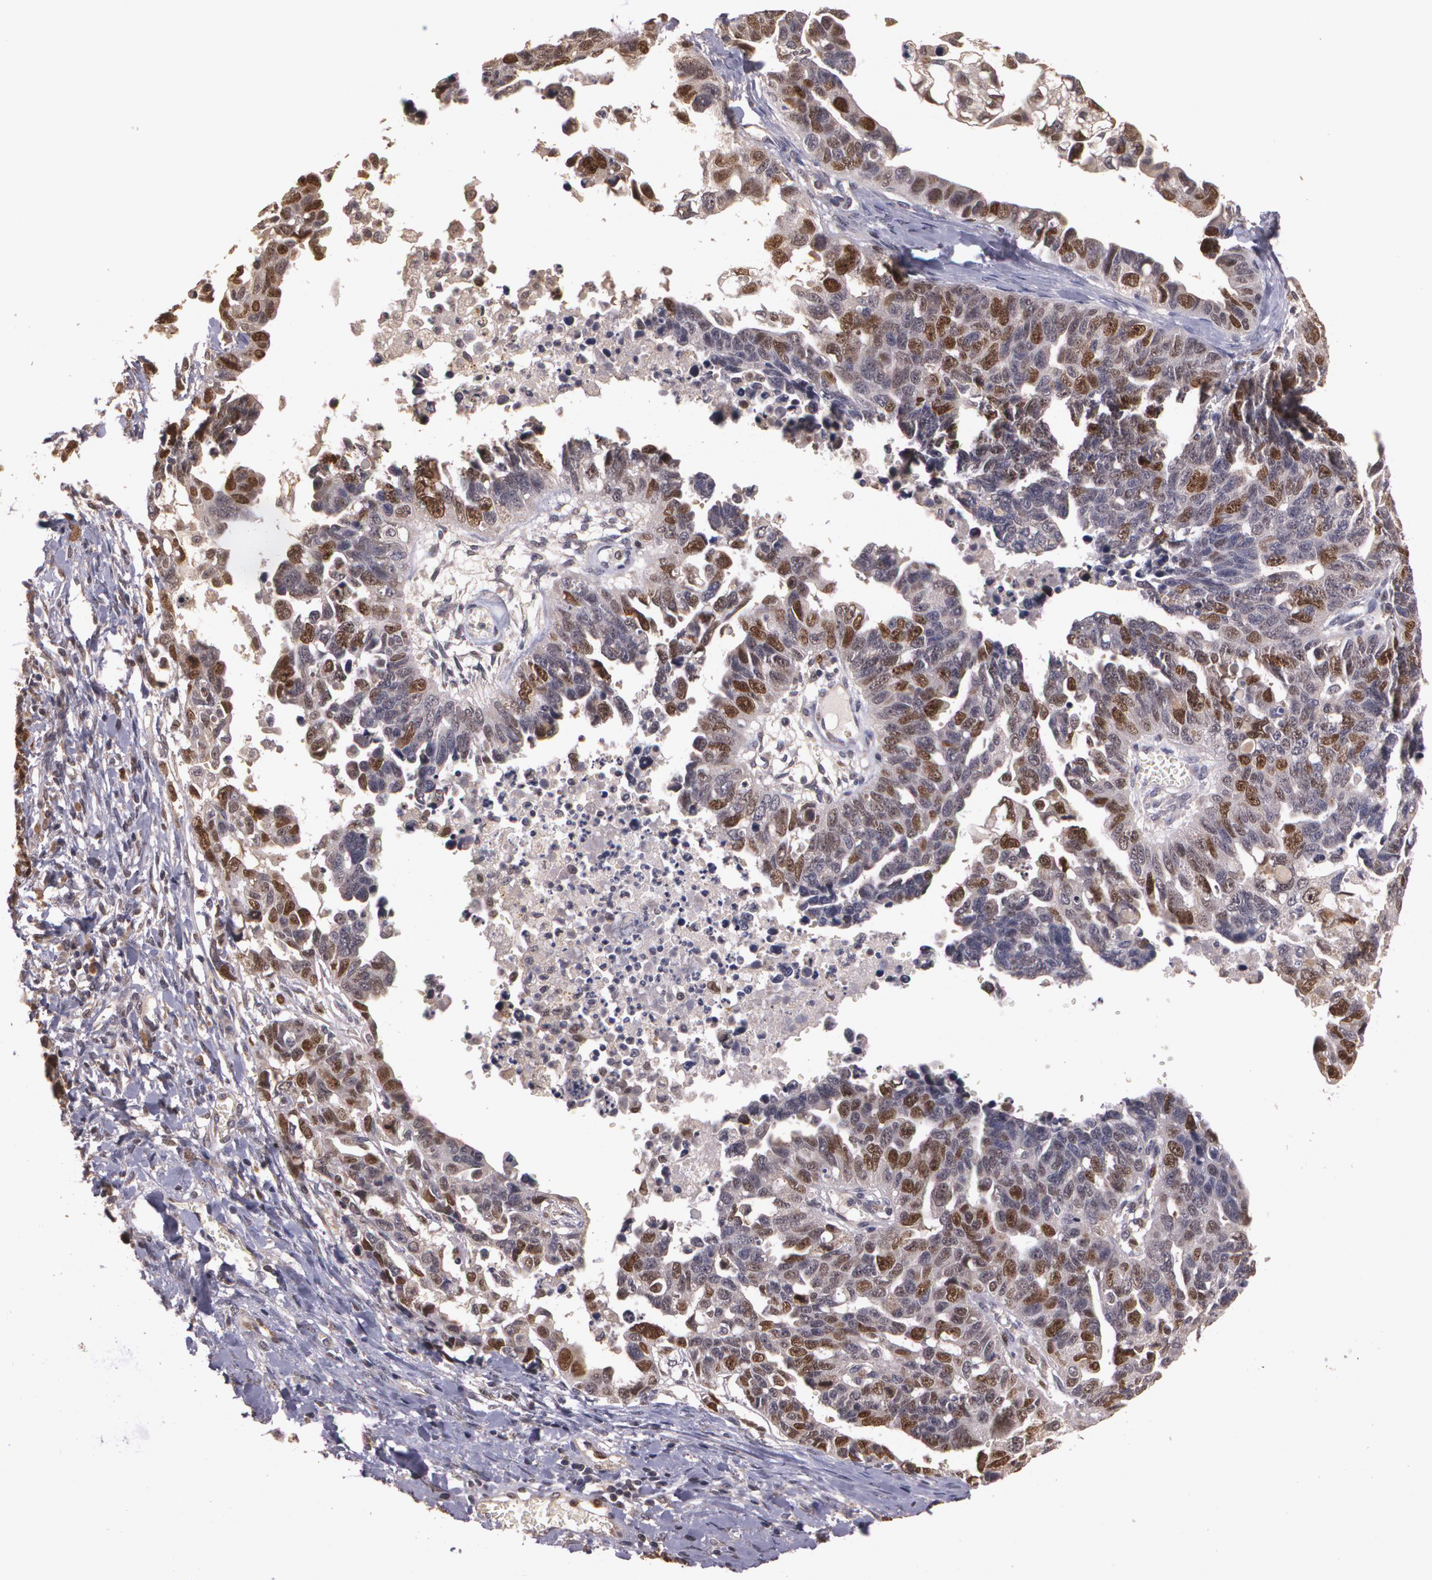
{"staining": {"intensity": "strong", "quantity": "25%-75%", "location": "nuclear"}, "tissue": "ovarian cancer", "cell_type": "Tumor cells", "image_type": "cancer", "snomed": [{"axis": "morphology", "description": "Cystadenocarcinoma, serous, NOS"}, {"axis": "topography", "description": "Ovary"}], "caption": "A high-resolution image shows immunohistochemistry staining of serous cystadenocarcinoma (ovarian), which shows strong nuclear expression in about 25%-75% of tumor cells.", "gene": "BRCA1", "patient": {"sex": "female", "age": 69}}